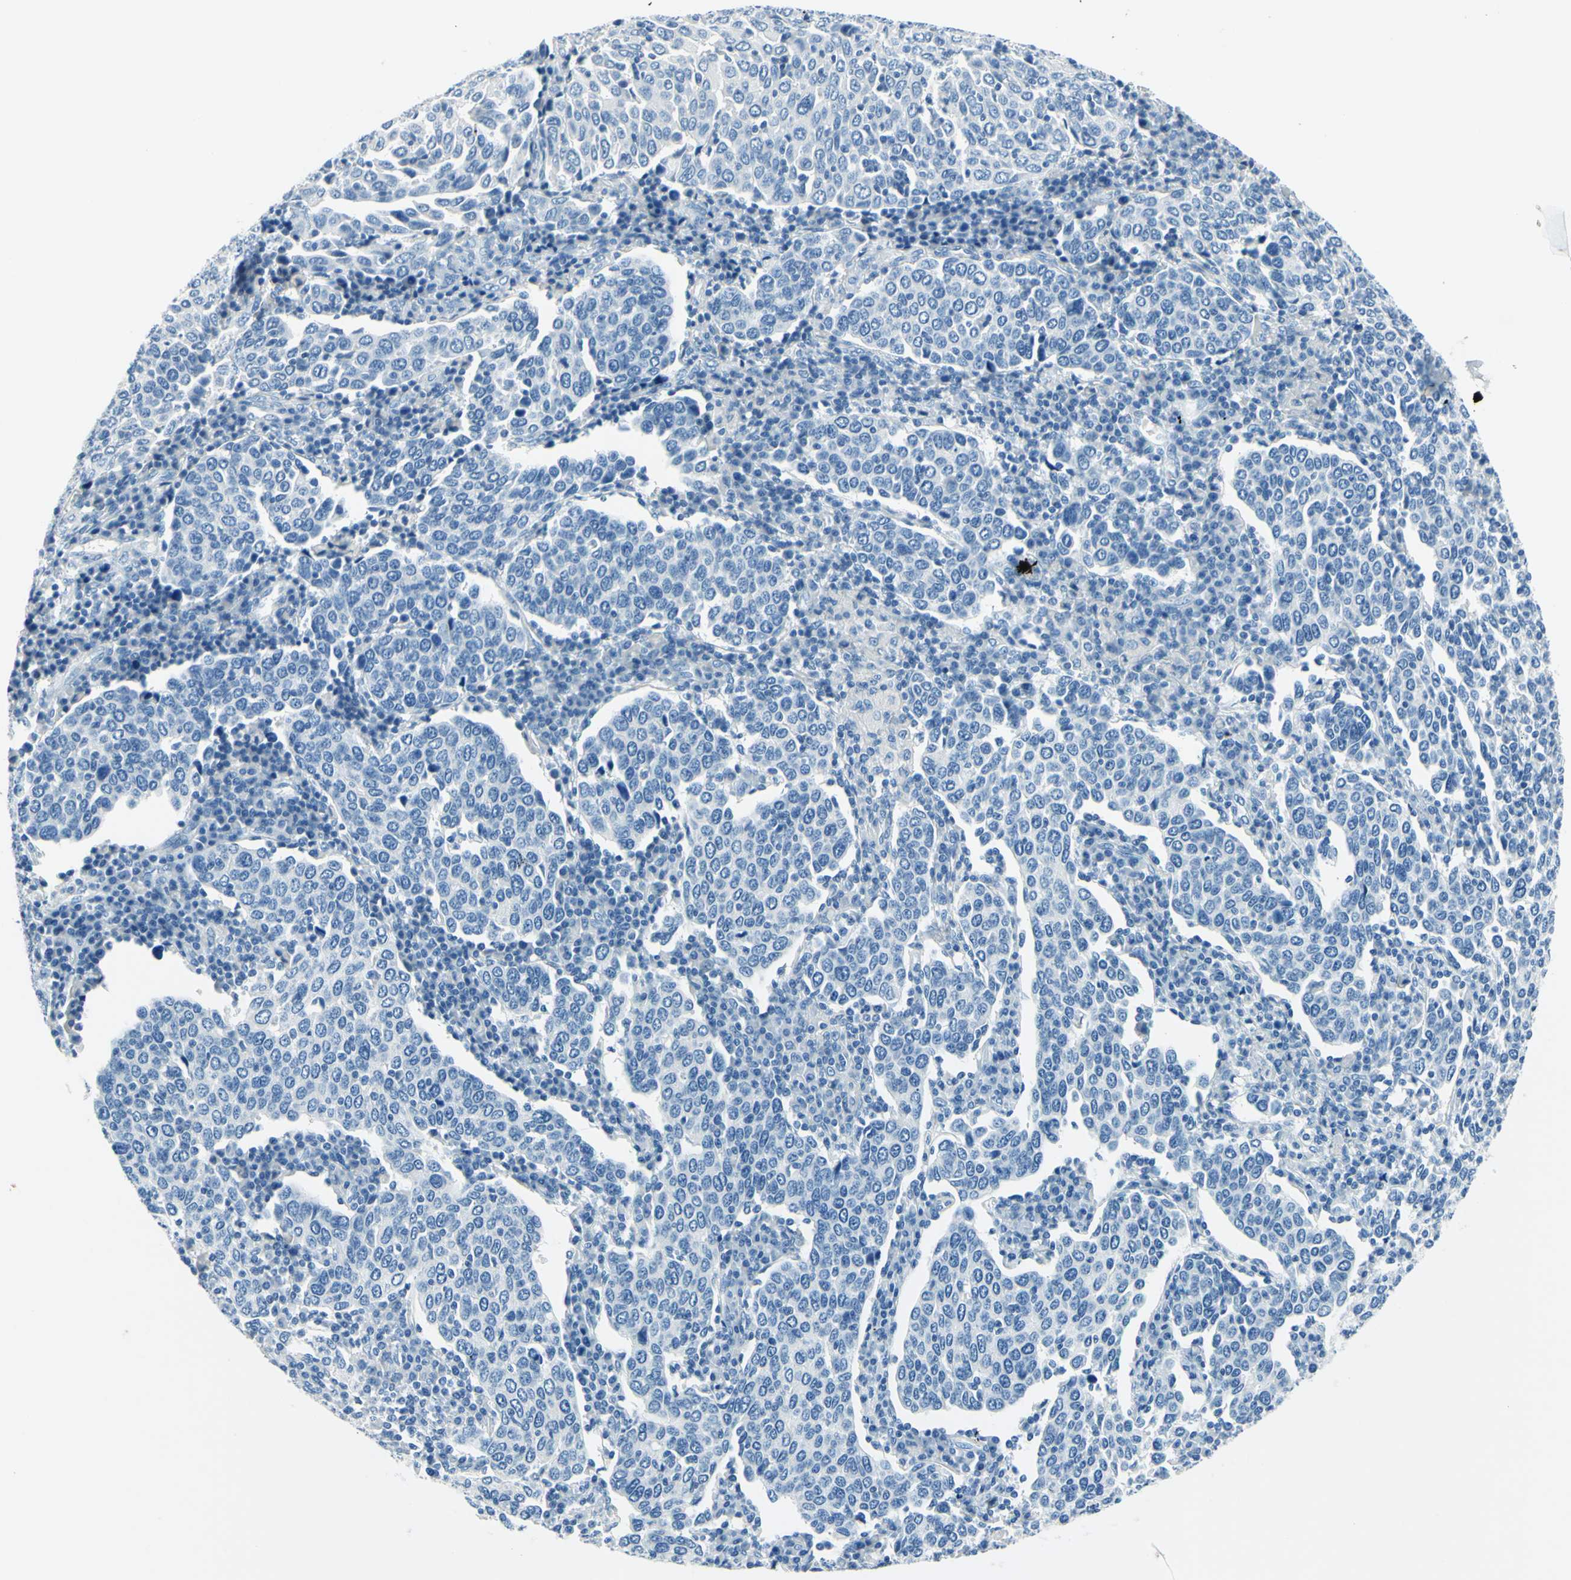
{"staining": {"intensity": "negative", "quantity": "none", "location": "none"}, "tissue": "cervical cancer", "cell_type": "Tumor cells", "image_type": "cancer", "snomed": [{"axis": "morphology", "description": "Squamous cell carcinoma, NOS"}, {"axis": "topography", "description": "Cervix"}], "caption": "This is a histopathology image of immunohistochemistry staining of cervical squamous cell carcinoma, which shows no staining in tumor cells. Nuclei are stained in blue.", "gene": "CDH15", "patient": {"sex": "female", "age": 40}}